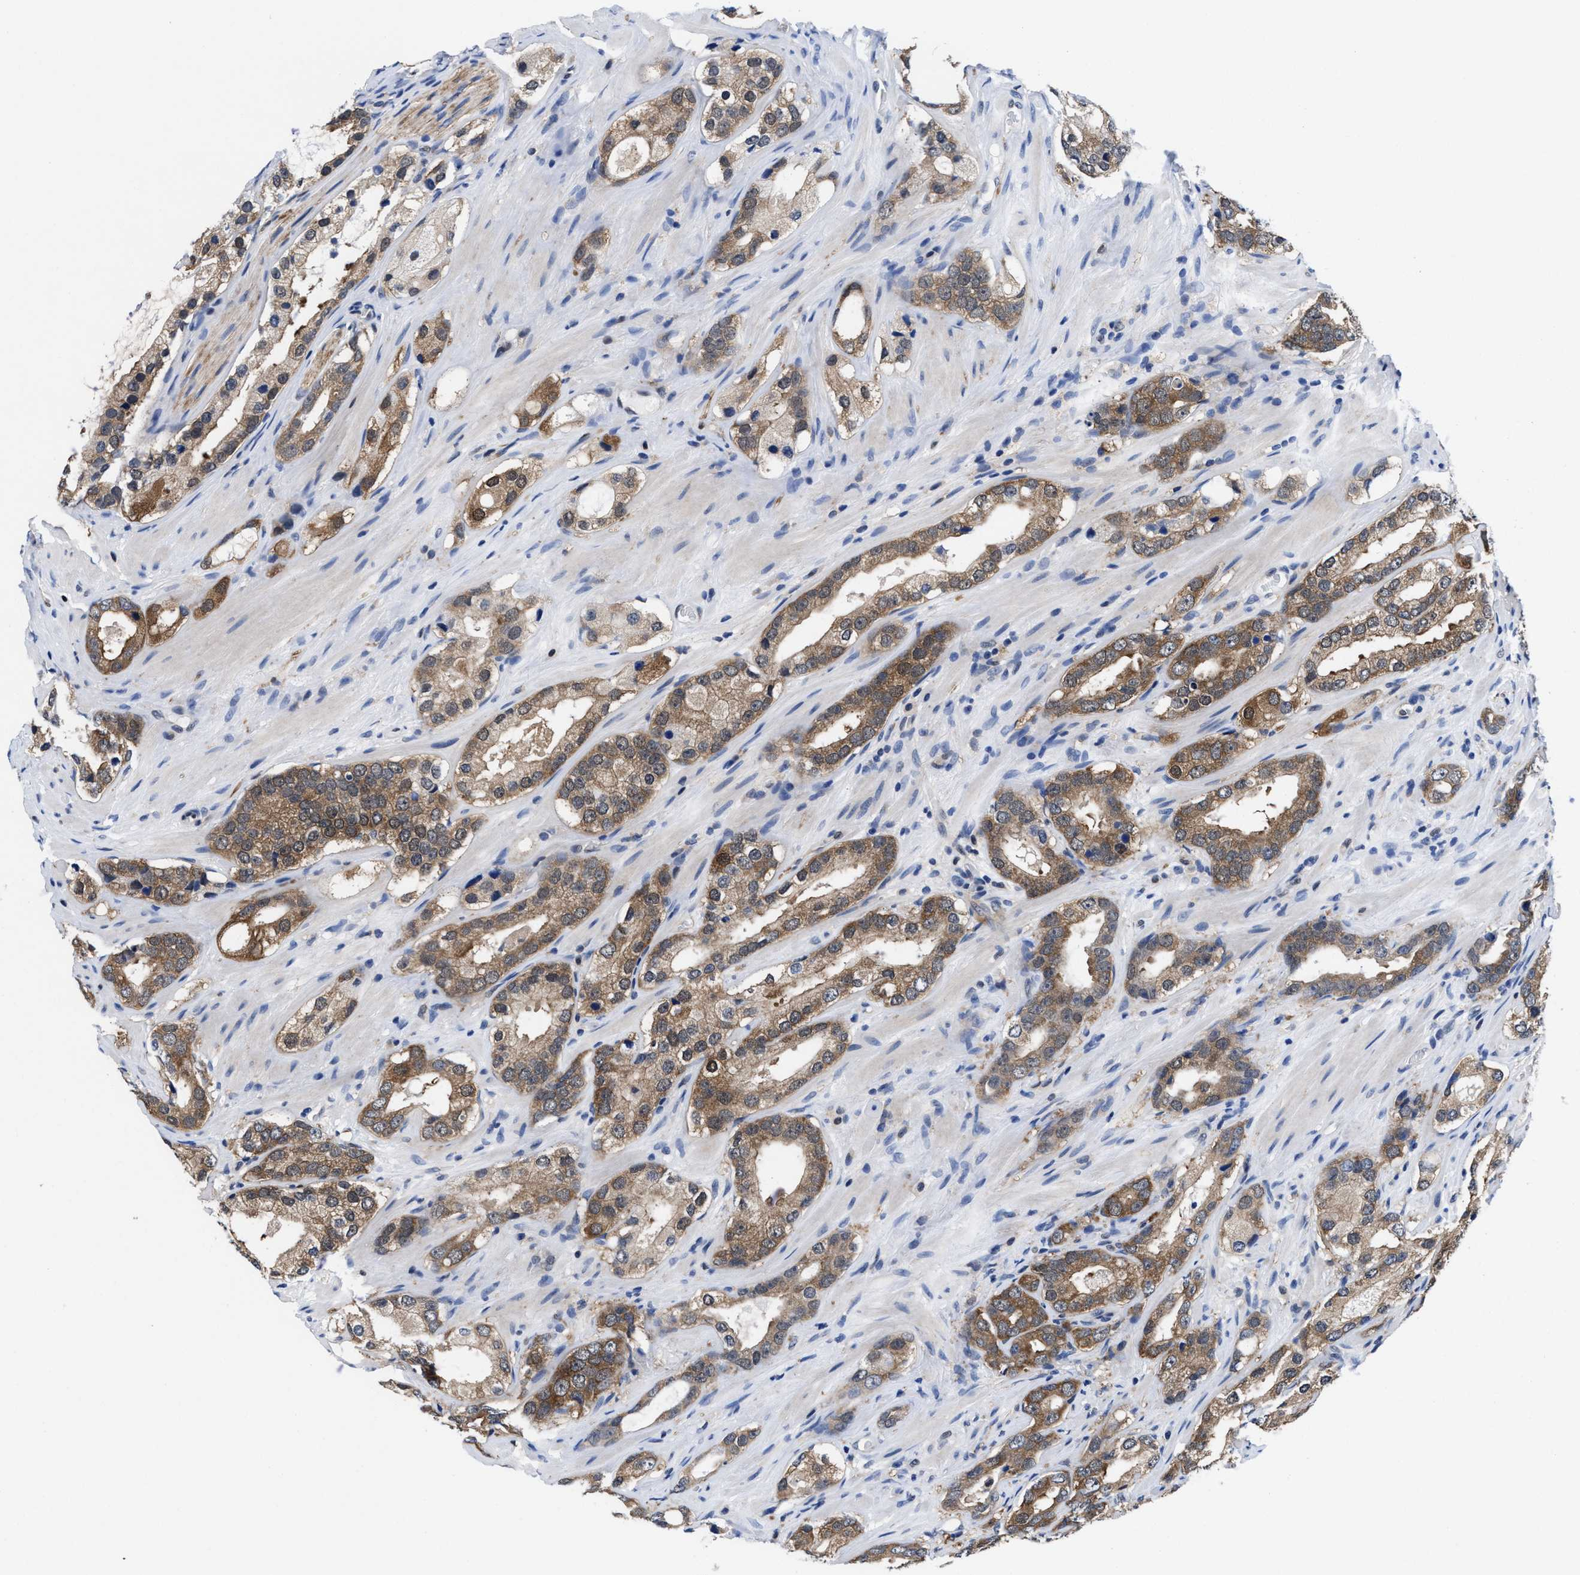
{"staining": {"intensity": "moderate", "quantity": ">75%", "location": "cytoplasmic/membranous"}, "tissue": "prostate cancer", "cell_type": "Tumor cells", "image_type": "cancer", "snomed": [{"axis": "morphology", "description": "Adenocarcinoma, High grade"}, {"axis": "topography", "description": "Prostate"}], "caption": "This histopathology image shows immunohistochemistry (IHC) staining of prostate cancer, with medium moderate cytoplasmic/membranous staining in approximately >75% of tumor cells.", "gene": "ACLY", "patient": {"sex": "male", "age": 63}}